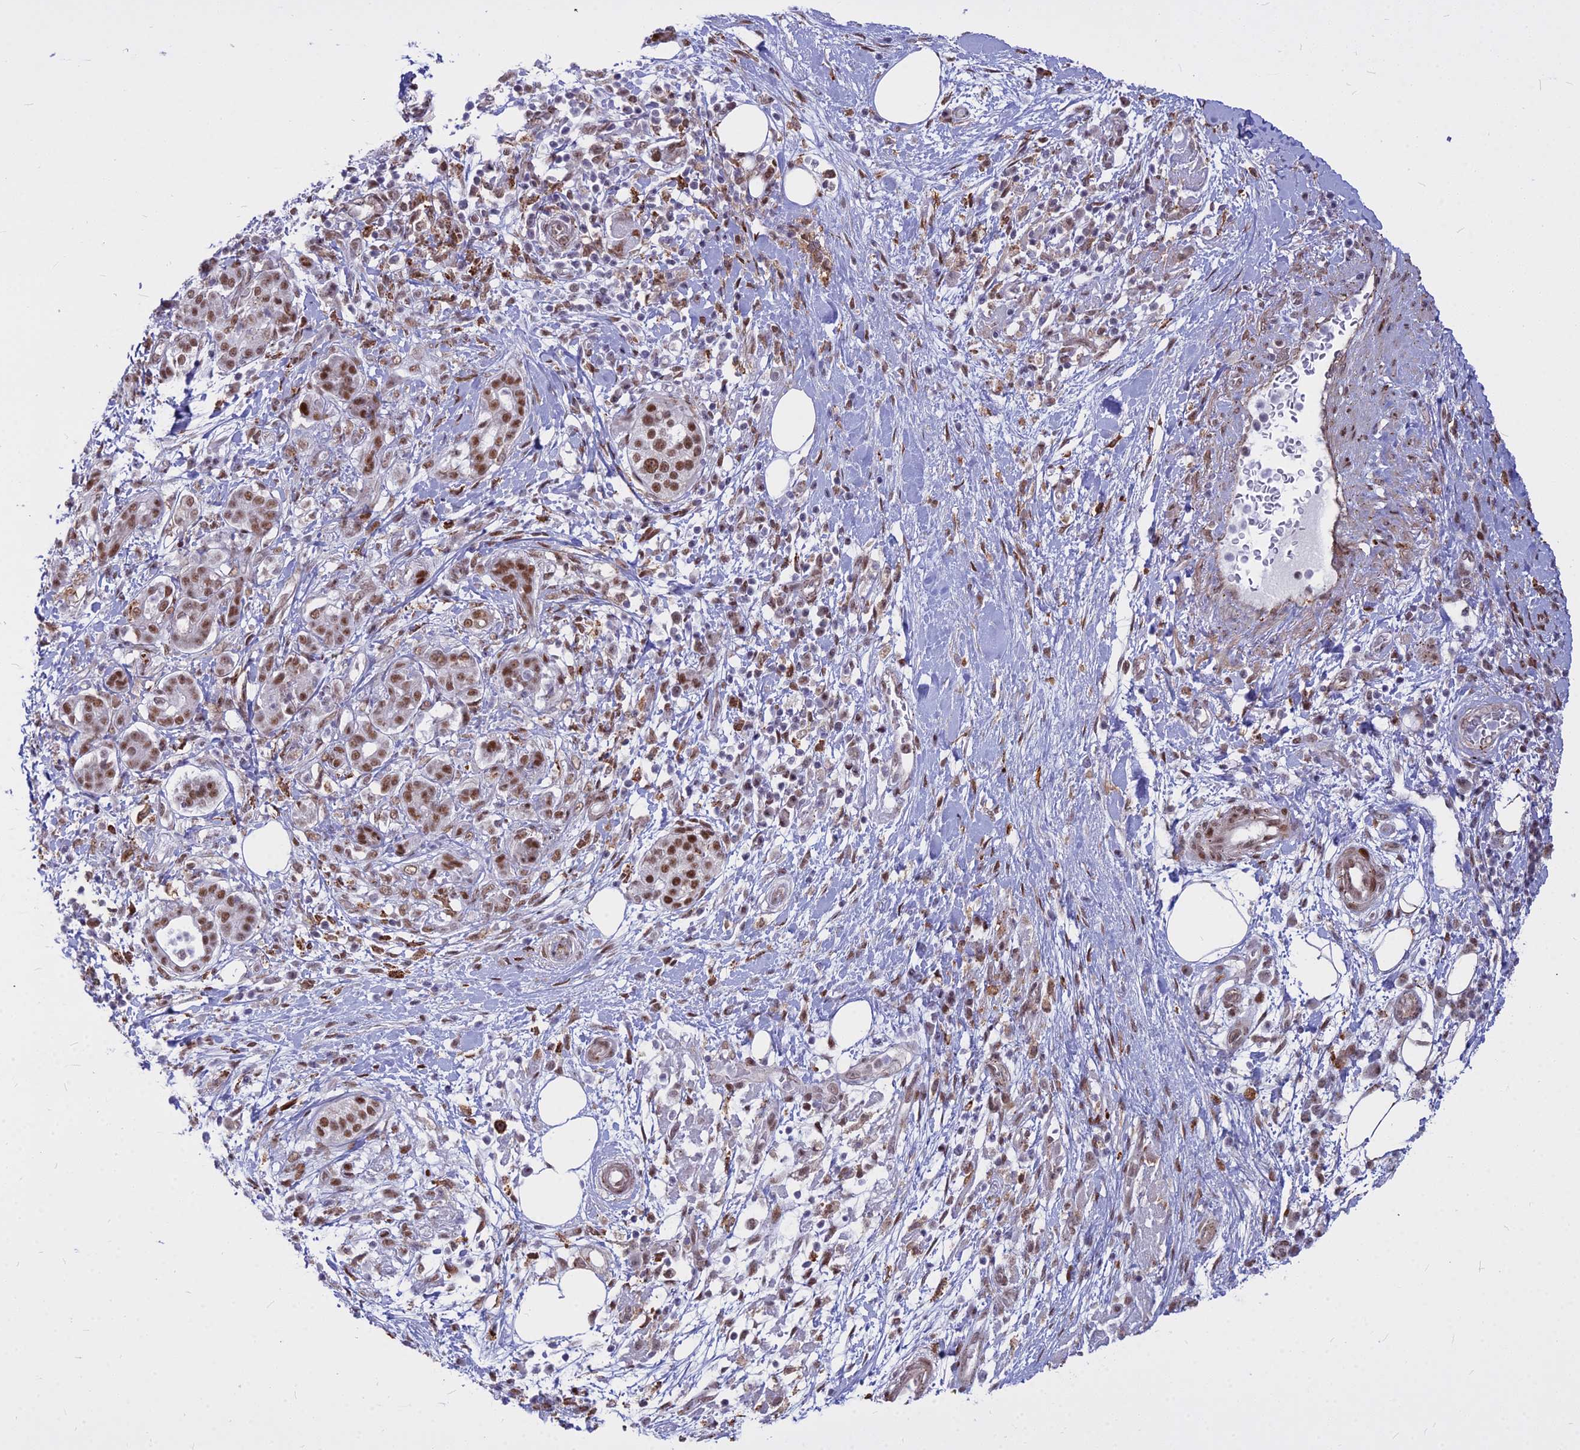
{"staining": {"intensity": "moderate", "quantity": ">75%", "location": "nuclear"}, "tissue": "pancreatic cancer", "cell_type": "Tumor cells", "image_type": "cancer", "snomed": [{"axis": "morphology", "description": "Adenocarcinoma, NOS"}, {"axis": "topography", "description": "Pancreas"}], "caption": "Adenocarcinoma (pancreatic) stained with a protein marker displays moderate staining in tumor cells.", "gene": "ALG10", "patient": {"sex": "female", "age": 73}}